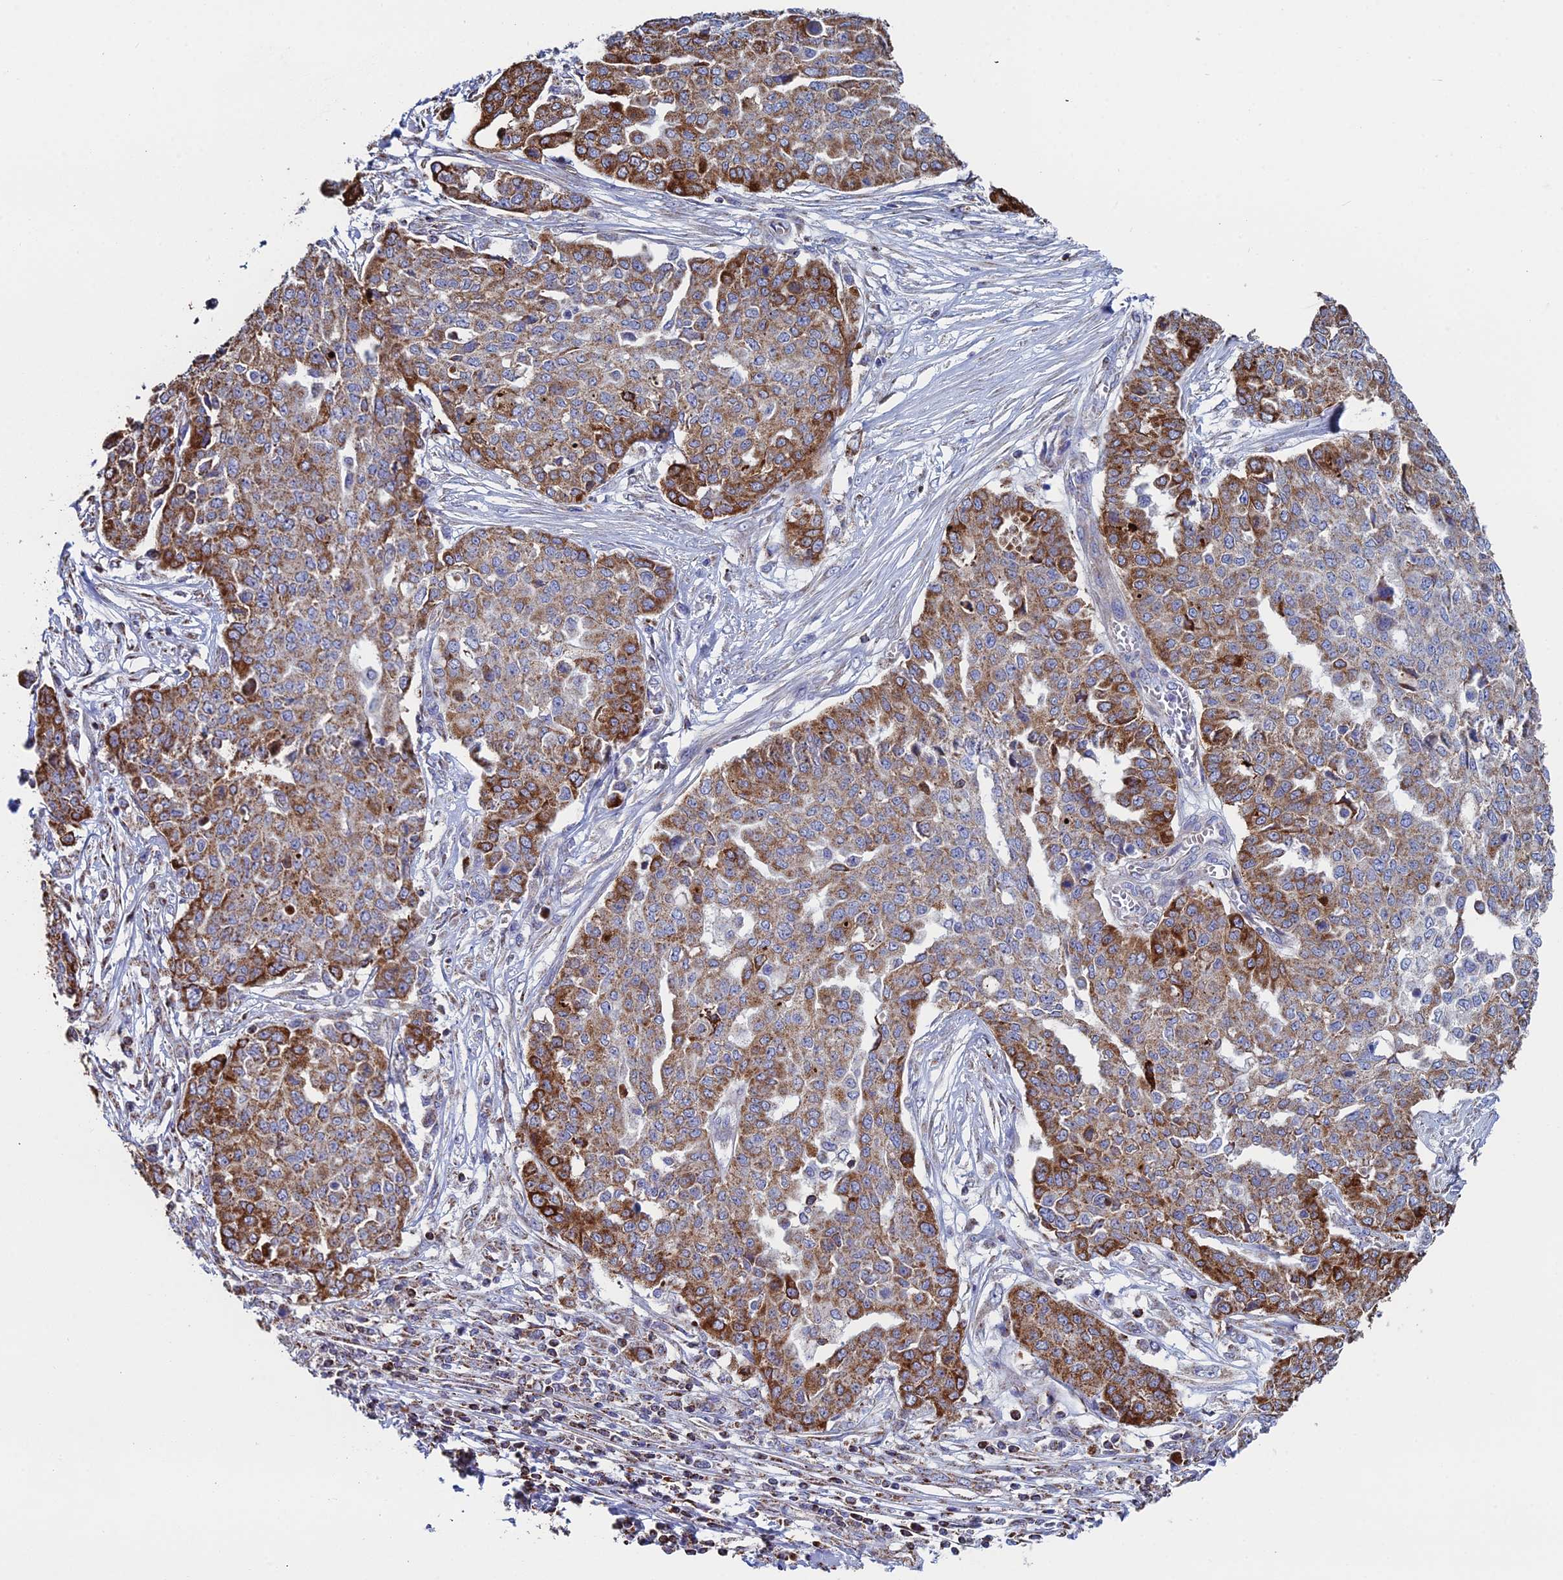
{"staining": {"intensity": "strong", "quantity": "25%-75%", "location": "cytoplasmic/membranous"}, "tissue": "ovarian cancer", "cell_type": "Tumor cells", "image_type": "cancer", "snomed": [{"axis": "morphology", "description": "Cystadenocarcinoma, serous, NOS"}, {"axis": "topography", "description": "Soft tissue"}, {"axis": "topography", "description": "Ovary"}], "caption": "This photomicrograph reveals ovarian cancer (serous cystadenocarcinoma) stained with immunohistochemistry (IHC) to label a protein in brown. The cytoplasmic/membranous of tumor cells show strong positivity for the protein. Nuclei are counter-stained blue.", "gene": "SPOCK2", "patient": {"sex": "female", "age": 57}}